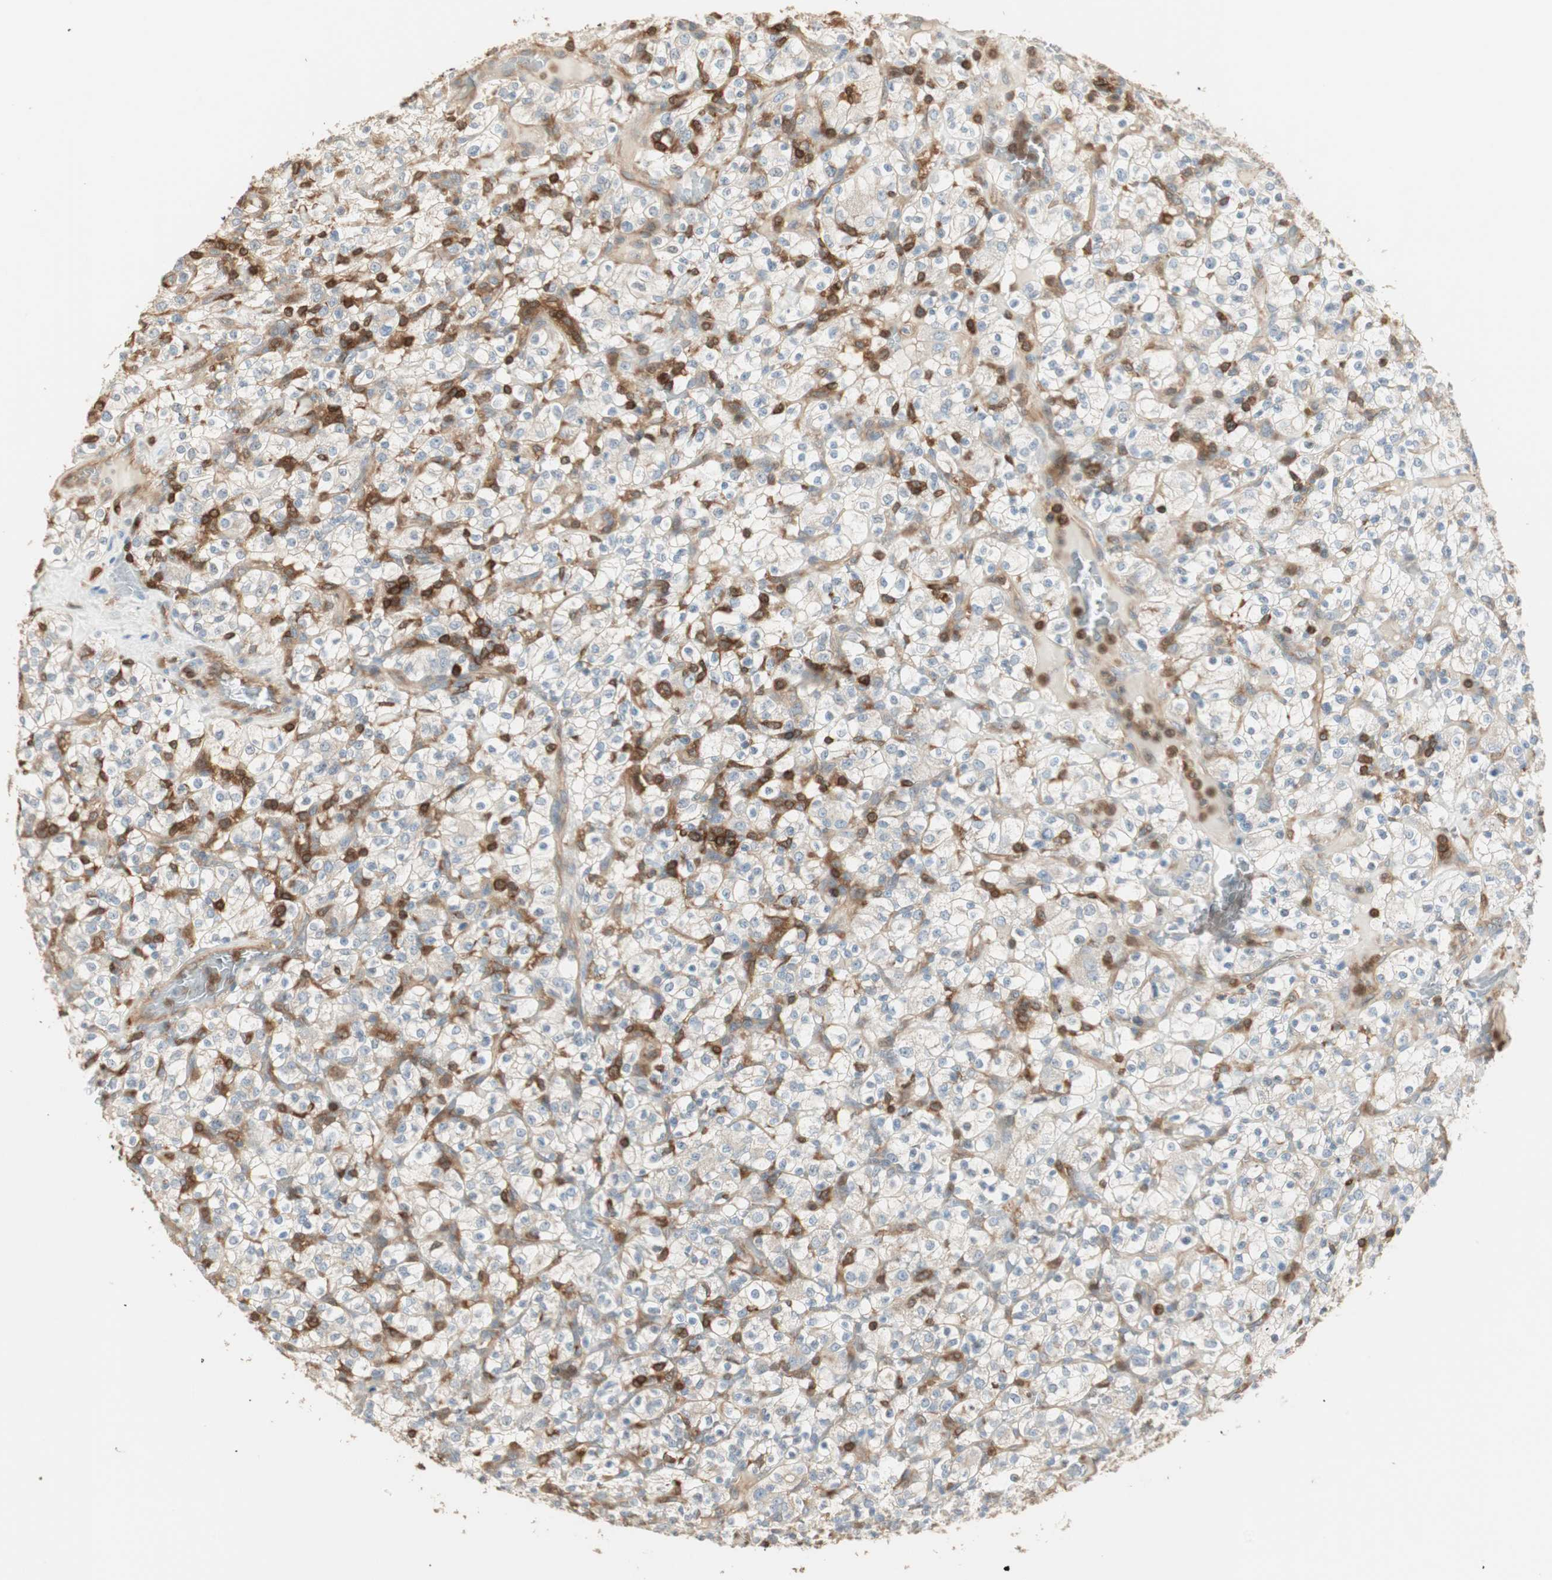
{"staining": {"intensity": "negative", "quantity": "none", "location": "none"}, "tissue": "renal cancer", "cell_type": "Tumor cells", "image_type": "cancer", "snomed": [{"axis": "morphology", "description": "Normal tissue, NOS"}, {"axis": "morphology", "description": "Adenocarcinoma, NOS"}, {"axis": "topography", "description": "Kidney"}], "caption": "Immunohistochemistry of renal cancer displays no expression in tumor cells. (DAB (3,3'-diaminobenzidine) immunohistochemistry, high magnification).", "gene": "CRLF3", "patient": {"sex": "female", "age": 72}}